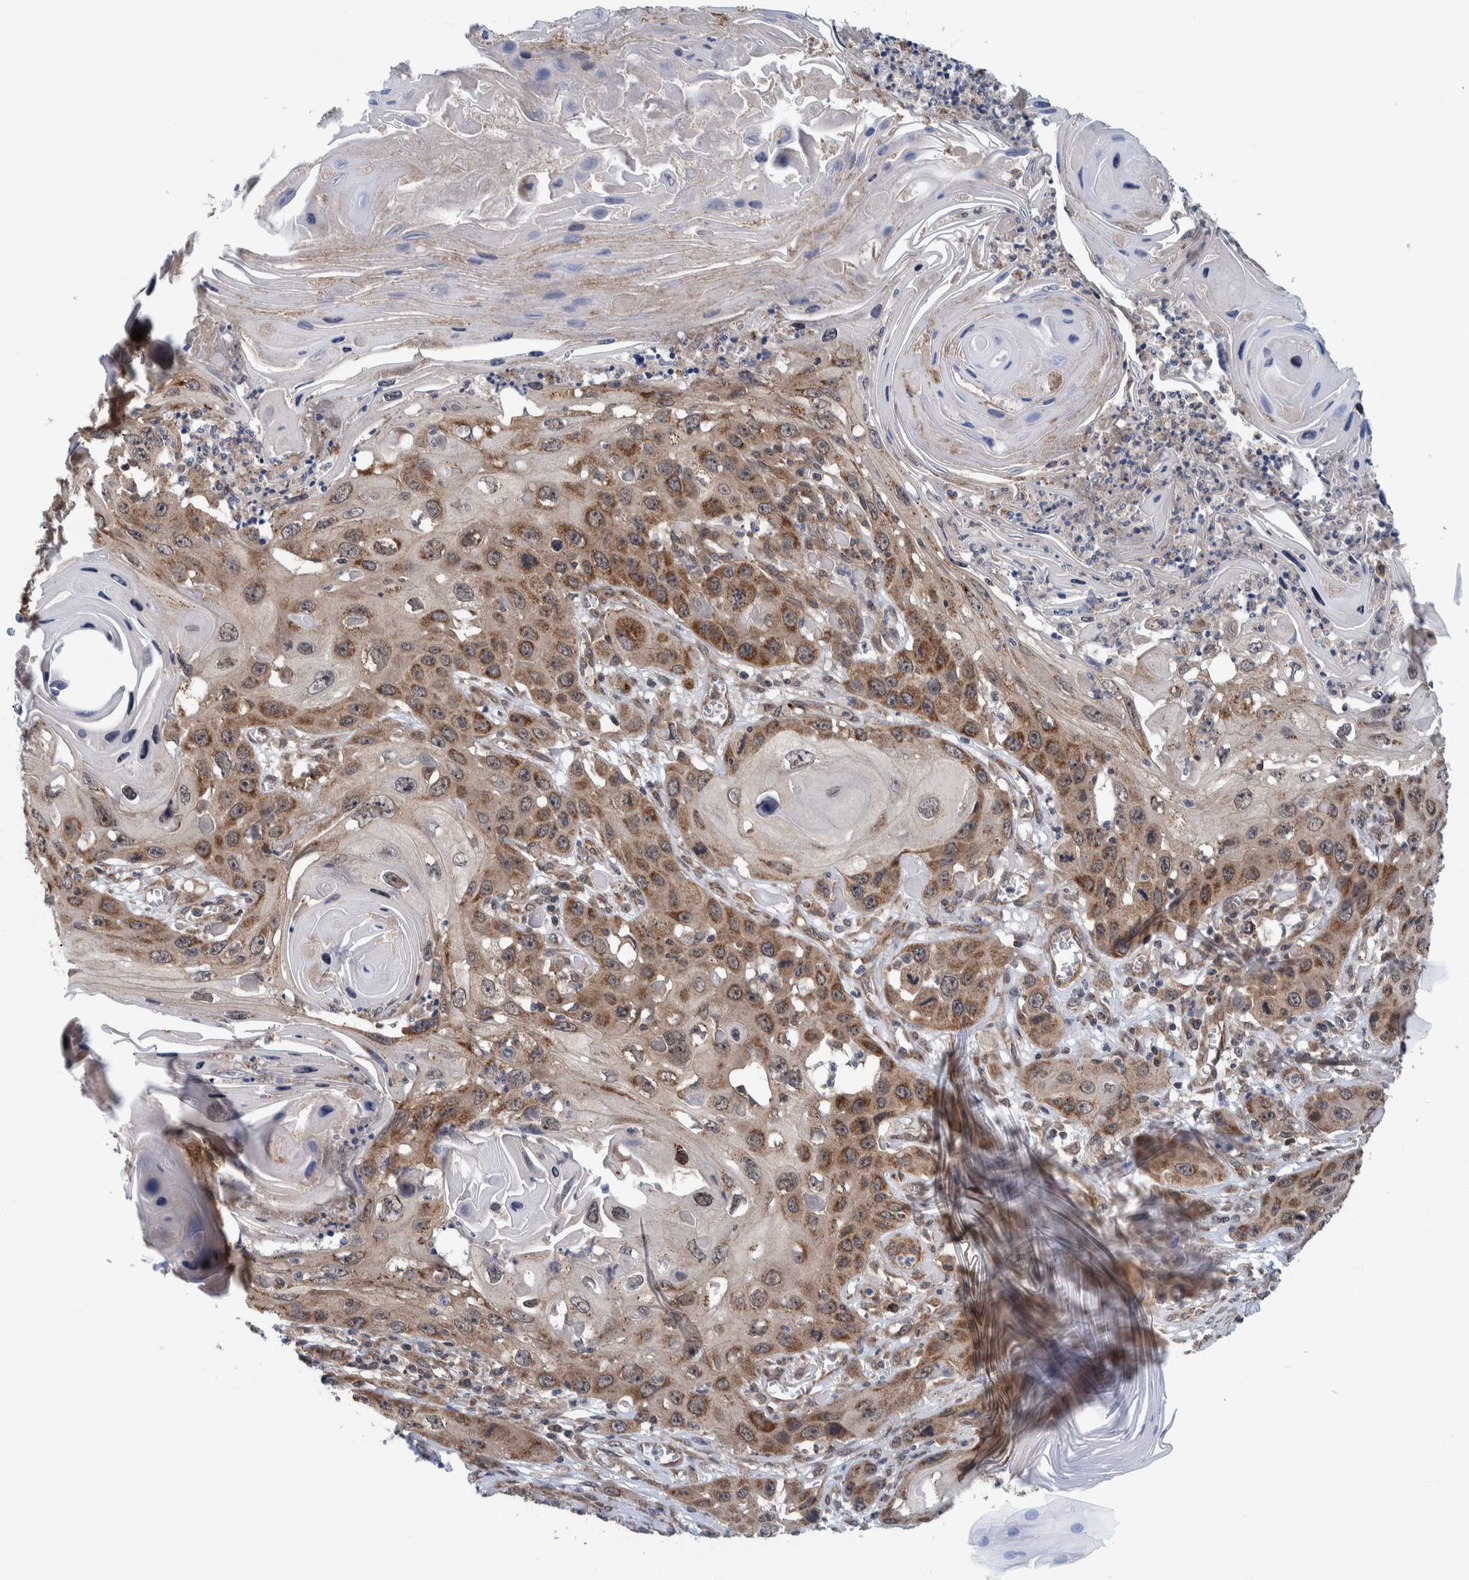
{"staining": {"intensity": "moderate", "quantity": ">75%", "location": "cytoplasmic/membranous"}, "tissue": "skin cancer", "cell_type": "Tumor cells", "image_type": "cancer", "snomed": [{"axis": "morphology", "description": "Squamous cell carcinoma, NOS"}, {"axis": "topography", "description": "Skin"}], "caption": "Tumor cells demonstrate medium levels of moderate cytoplasmic/membranous staining in about >75% of cells in human skin squamous cell carcinoma.", "gene": "MRPS7", "patient": {"sex": "male", "age": 55}}